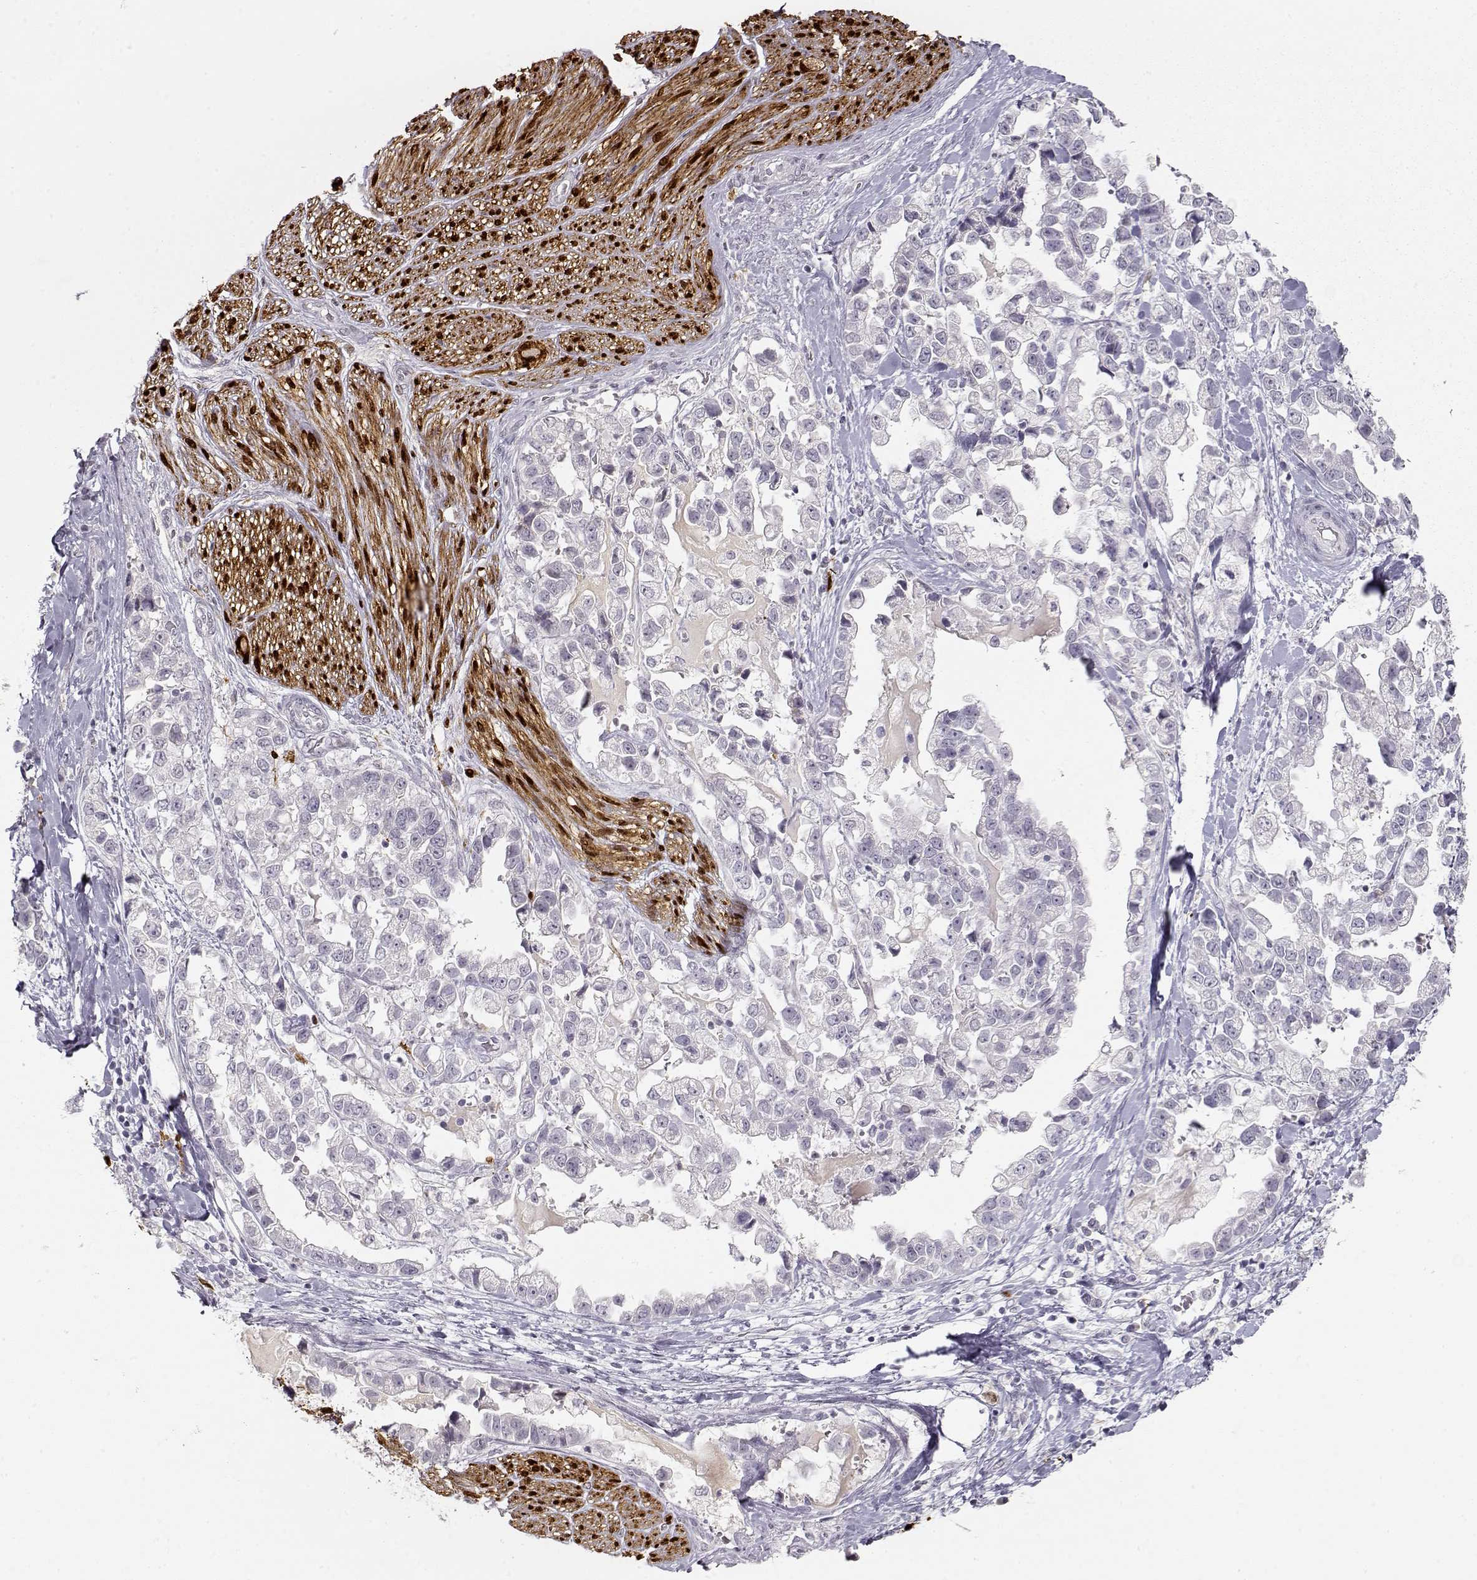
{"staining": {"intensity": "negative", "quantity": "none", "location": "none"}, "tissue": "stomach cancer", "cell_type": "Tumor cells", "image_type": "cancer", "snomed": [{"axis": "morphology", "description": "Adenocarcinoma, NOS"}, {"axis": "topography", "description": "Stomach"}], "caption": "This is an immunohistochemistry (IHC) histopathology image of stomach cancer (adenocarcinoma). There is no positivity in tumor cells.", "gene": "S100B", "patient": {"sex": "male", "age": 59}}